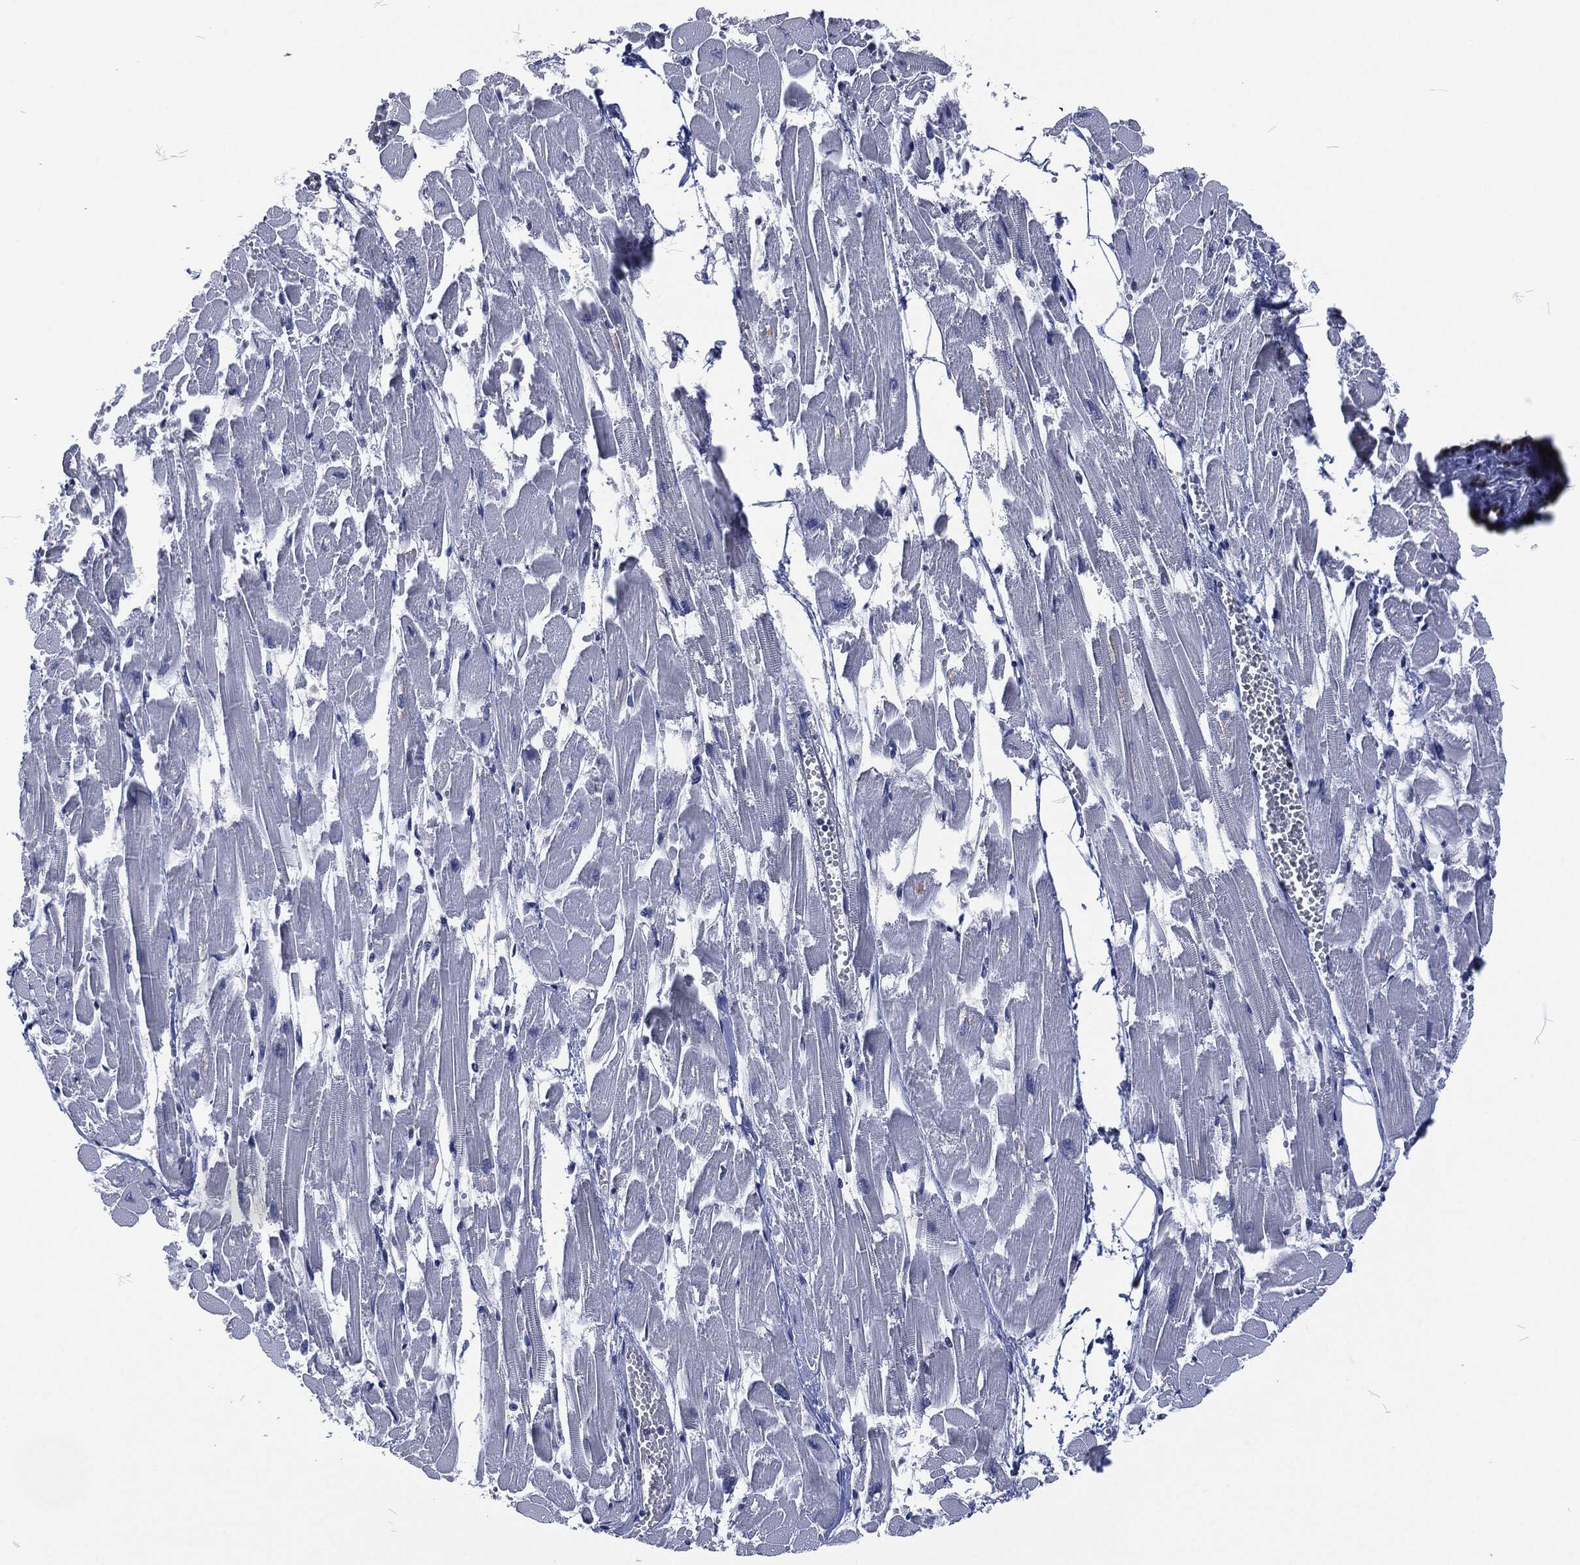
{"staining": {"intensity": "strong", "quantity": "<25%", "location": "nuclear"}, "tissue": "heart muscle", "cell_type": "Cardiomyocytes", "image_type": "normal", "snomed": [{"axis": "morphology", "description": "Normal tissue, NOS"}, {"axis": "topography", "description": "Heart"}], "caption": "Immunohistochemical staining of benign human heart muscle exhibits <25% levels of strong nuclear protein expression in approximately <25% of cardiomyocytes. (DAB (3,3'-diaminobenzidine) IHC, brown staining for protein, blue staining for nuclei).", "gene": "DCPS", "patient": {"sex": "female", "age": 52}}